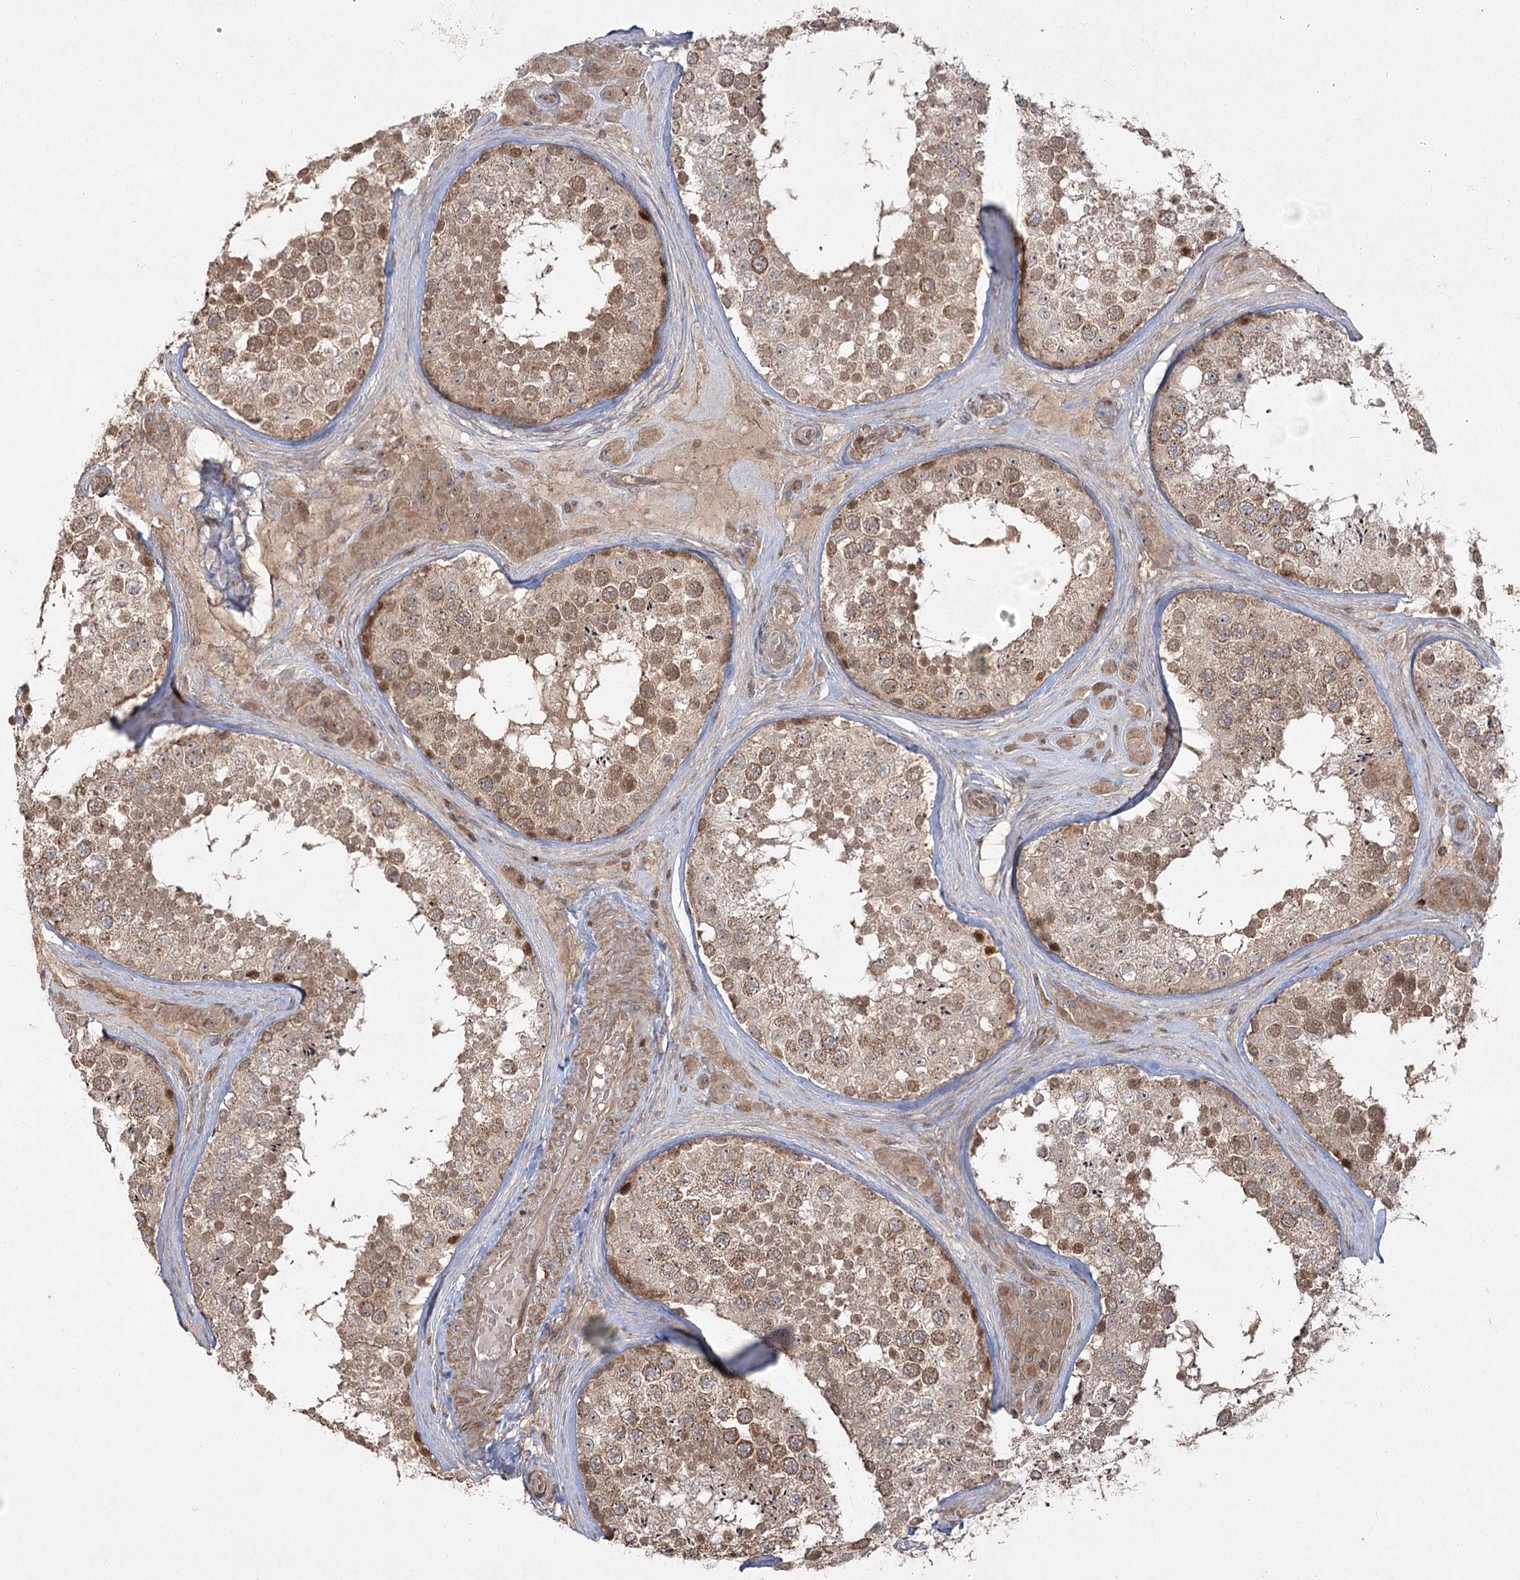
{"staining": {"intensity": "moderate", "quantity": ">75%", "location": "cytoplasmic/membranous,nuclear"}, "tissue": "testis", "cell_type": "Cells in seminiferous ducts", "image_type": "normal", "snomed": [{"axis": "morphology", "description": "Normal tissue, NOS"}, {"axis": "topography", "description": "Testis"}], "caption": "A photomicrograph of testis stained for a protein reveals moderate cytoplasmic/membranous,nuclear brown staining in cells in seminiferous ducts.", "gene": "CPLANE1", "patient": {"sex": "male", "age": 46}}